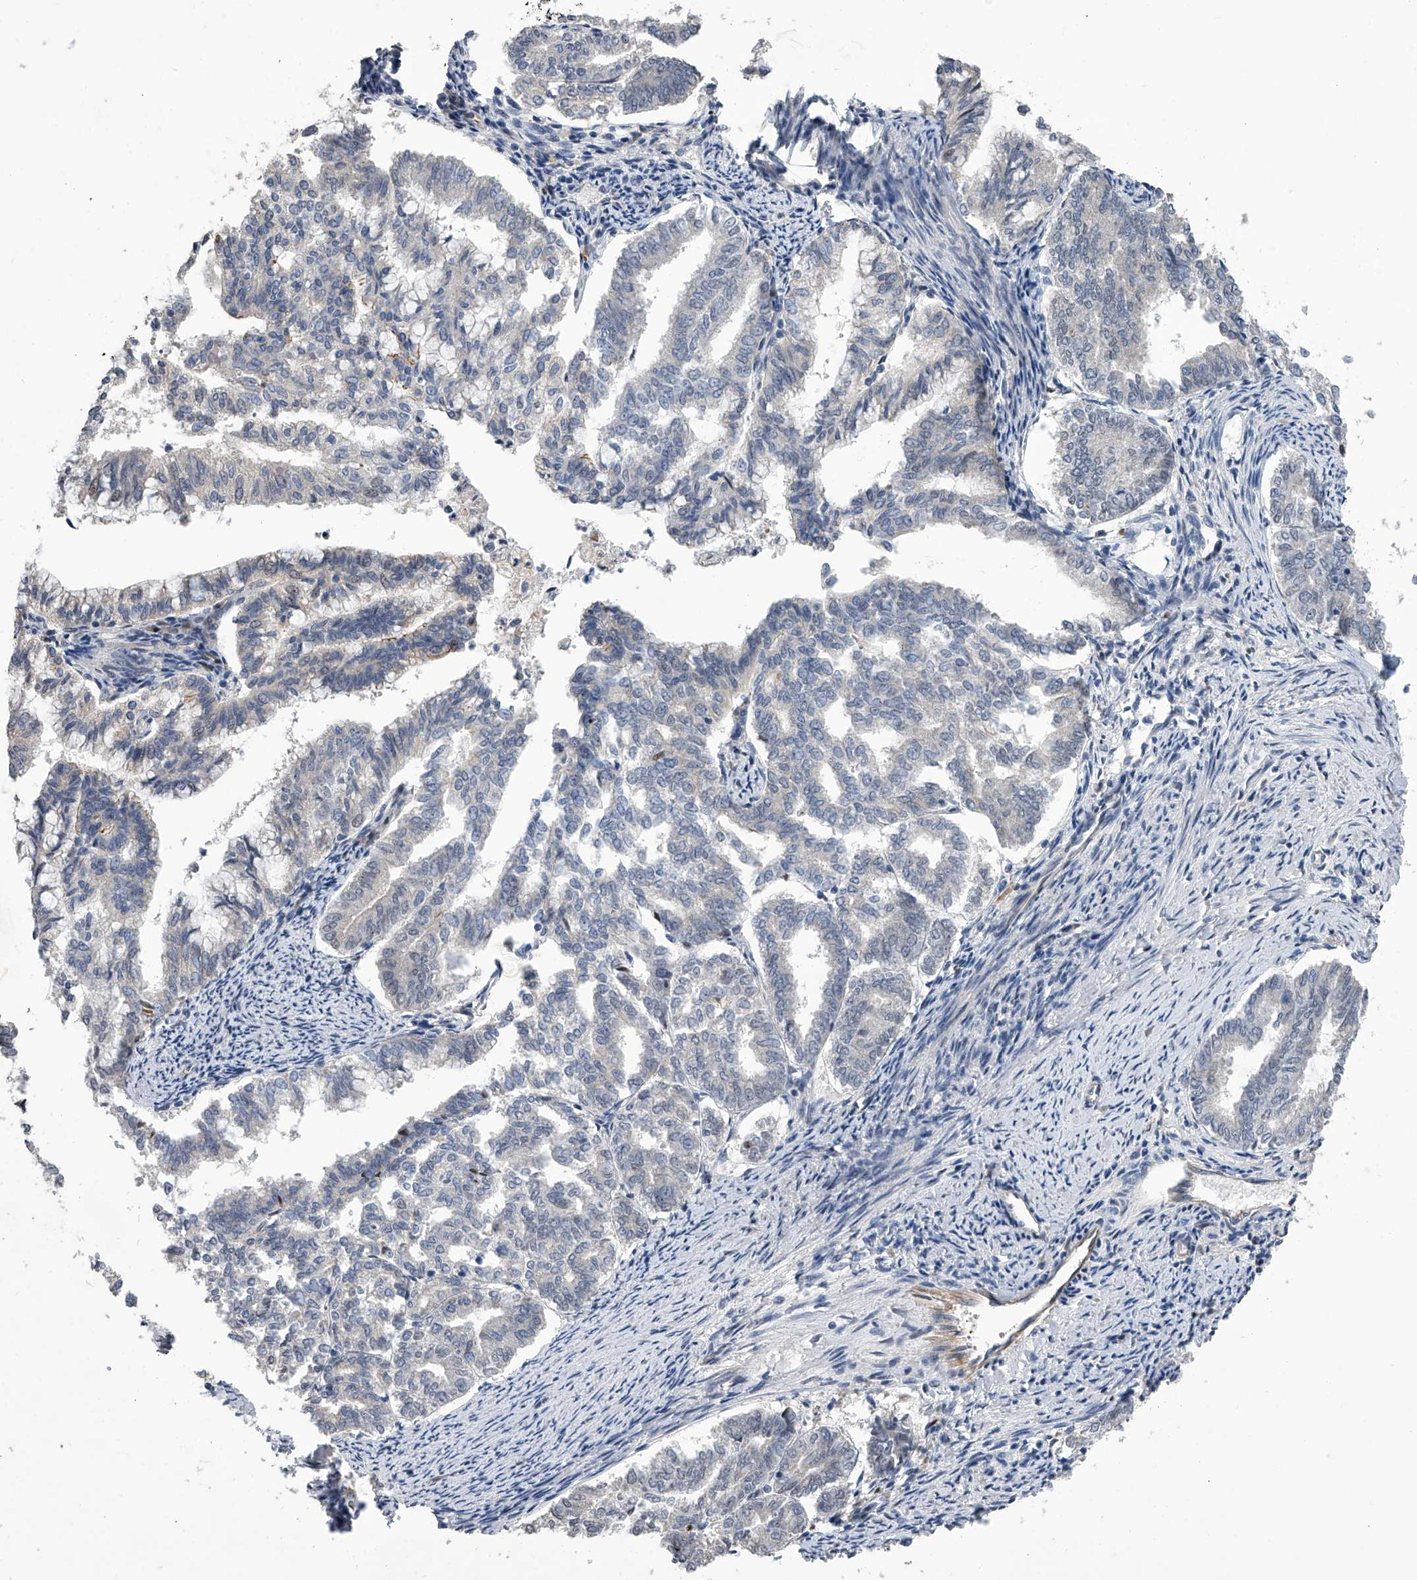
{"staining": {"intensity": "negative", "quantity": "none", "location": "none"}, "tissue": "endometrial cancer", "cell_type": "Tumor cells", "image_type": "cancer", "snomed": [{"axis": "morphology", "description": "Adenocarcinoma, NOS"}, {"axis": "topography", "description": "Endometrium"}], "caption": "A high-resolution micrograph shows IHC staining of endometrial cancer, which demonstrates no significant expression in tumor cells.", "gene": "ZNF426", "patient": {"sex": "female", "age": 79}}